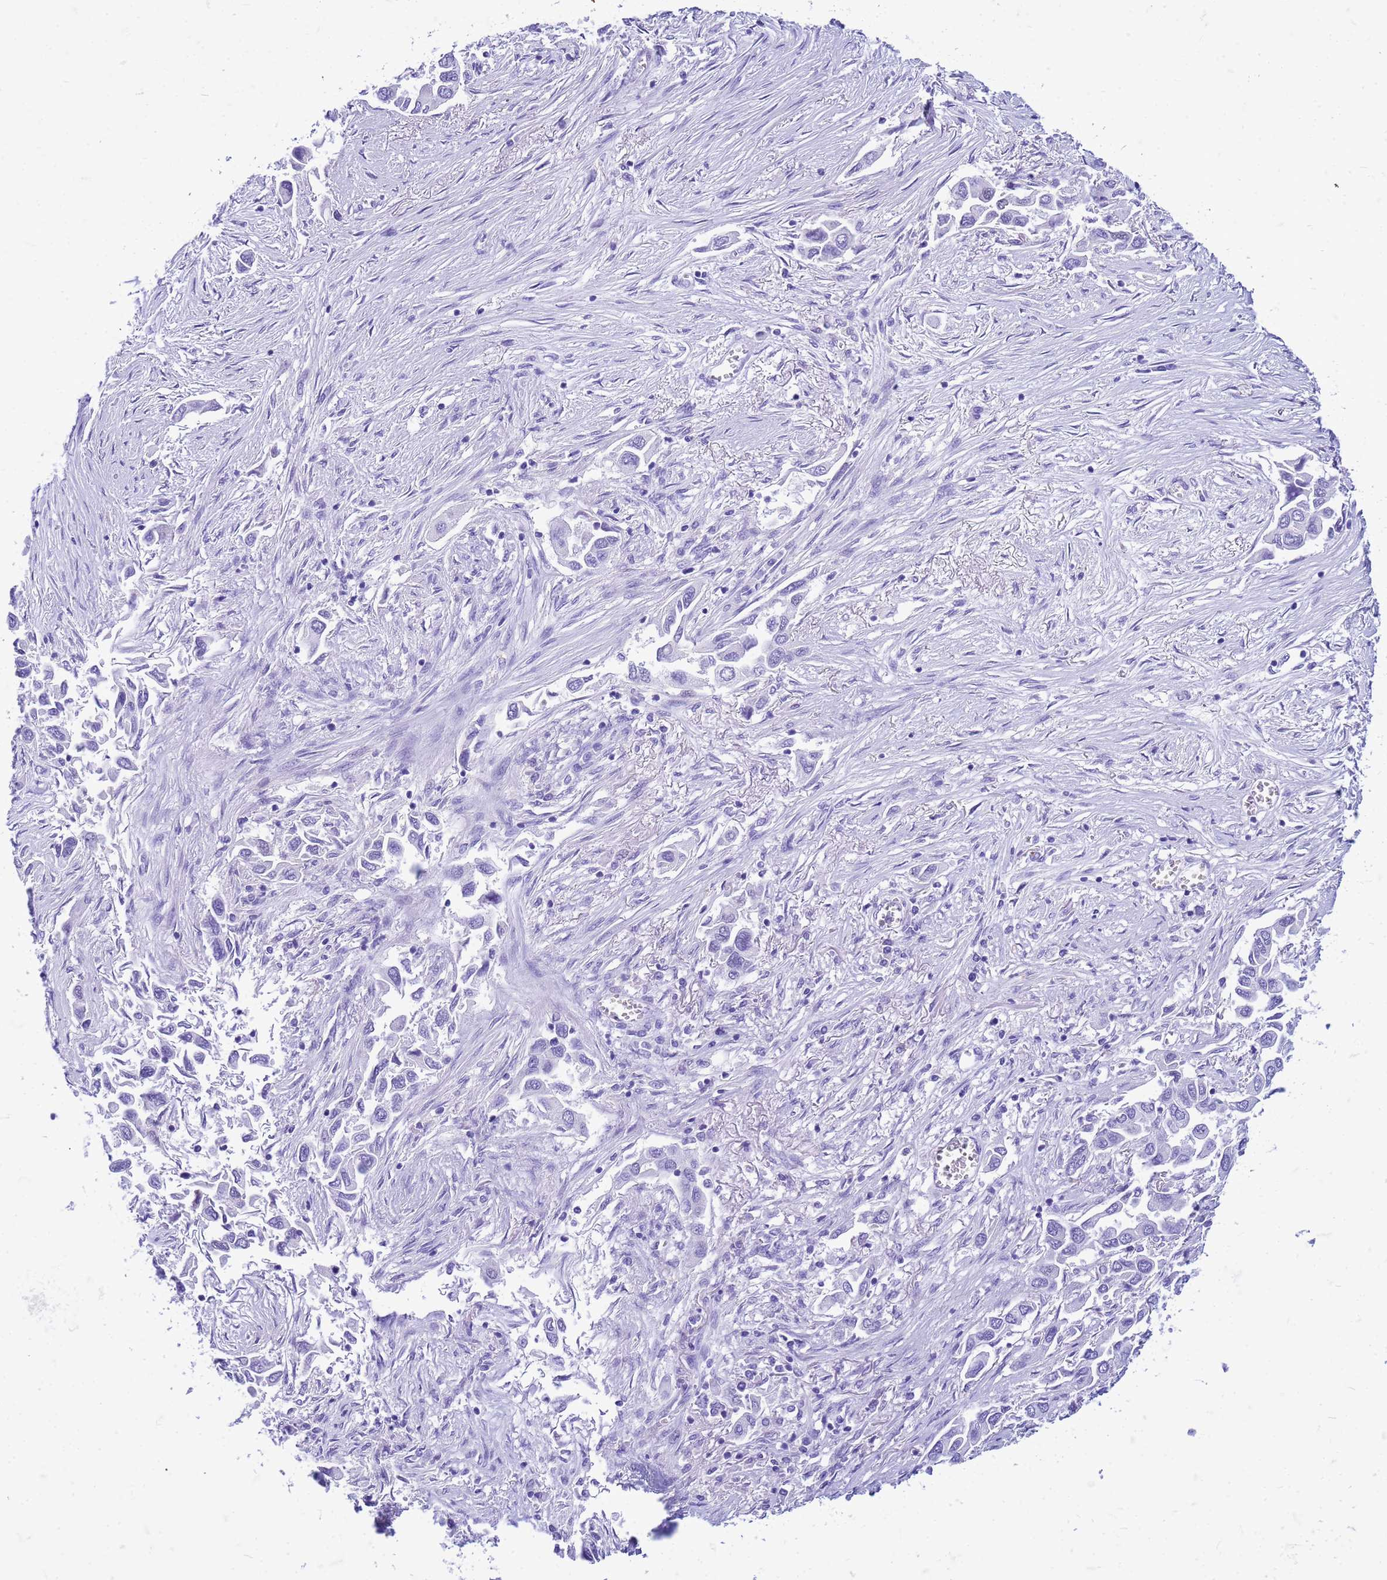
{"staining": {"intensity": "negative", "quantity": "none", "location": "none"}, "tissue": "lung cancer", "cell_type": "Tumor cells", "image_type": "cancer", "snomed": [{"axis": "morphology", "description": "Adenocarcinoma, NOS"}, {"axis": "topography", "description": "Lung"}], "caption": "Immunohistochemistry photomicrograph of neoplastic tissue: lung cancer (adenocarcinoma) stained with DAB (3,3'-diaminobenzidine) displays no significant protein positivity in tumor cells.", "gene": "CFAP100", "patient": {"sex": "female", "age": 76}}